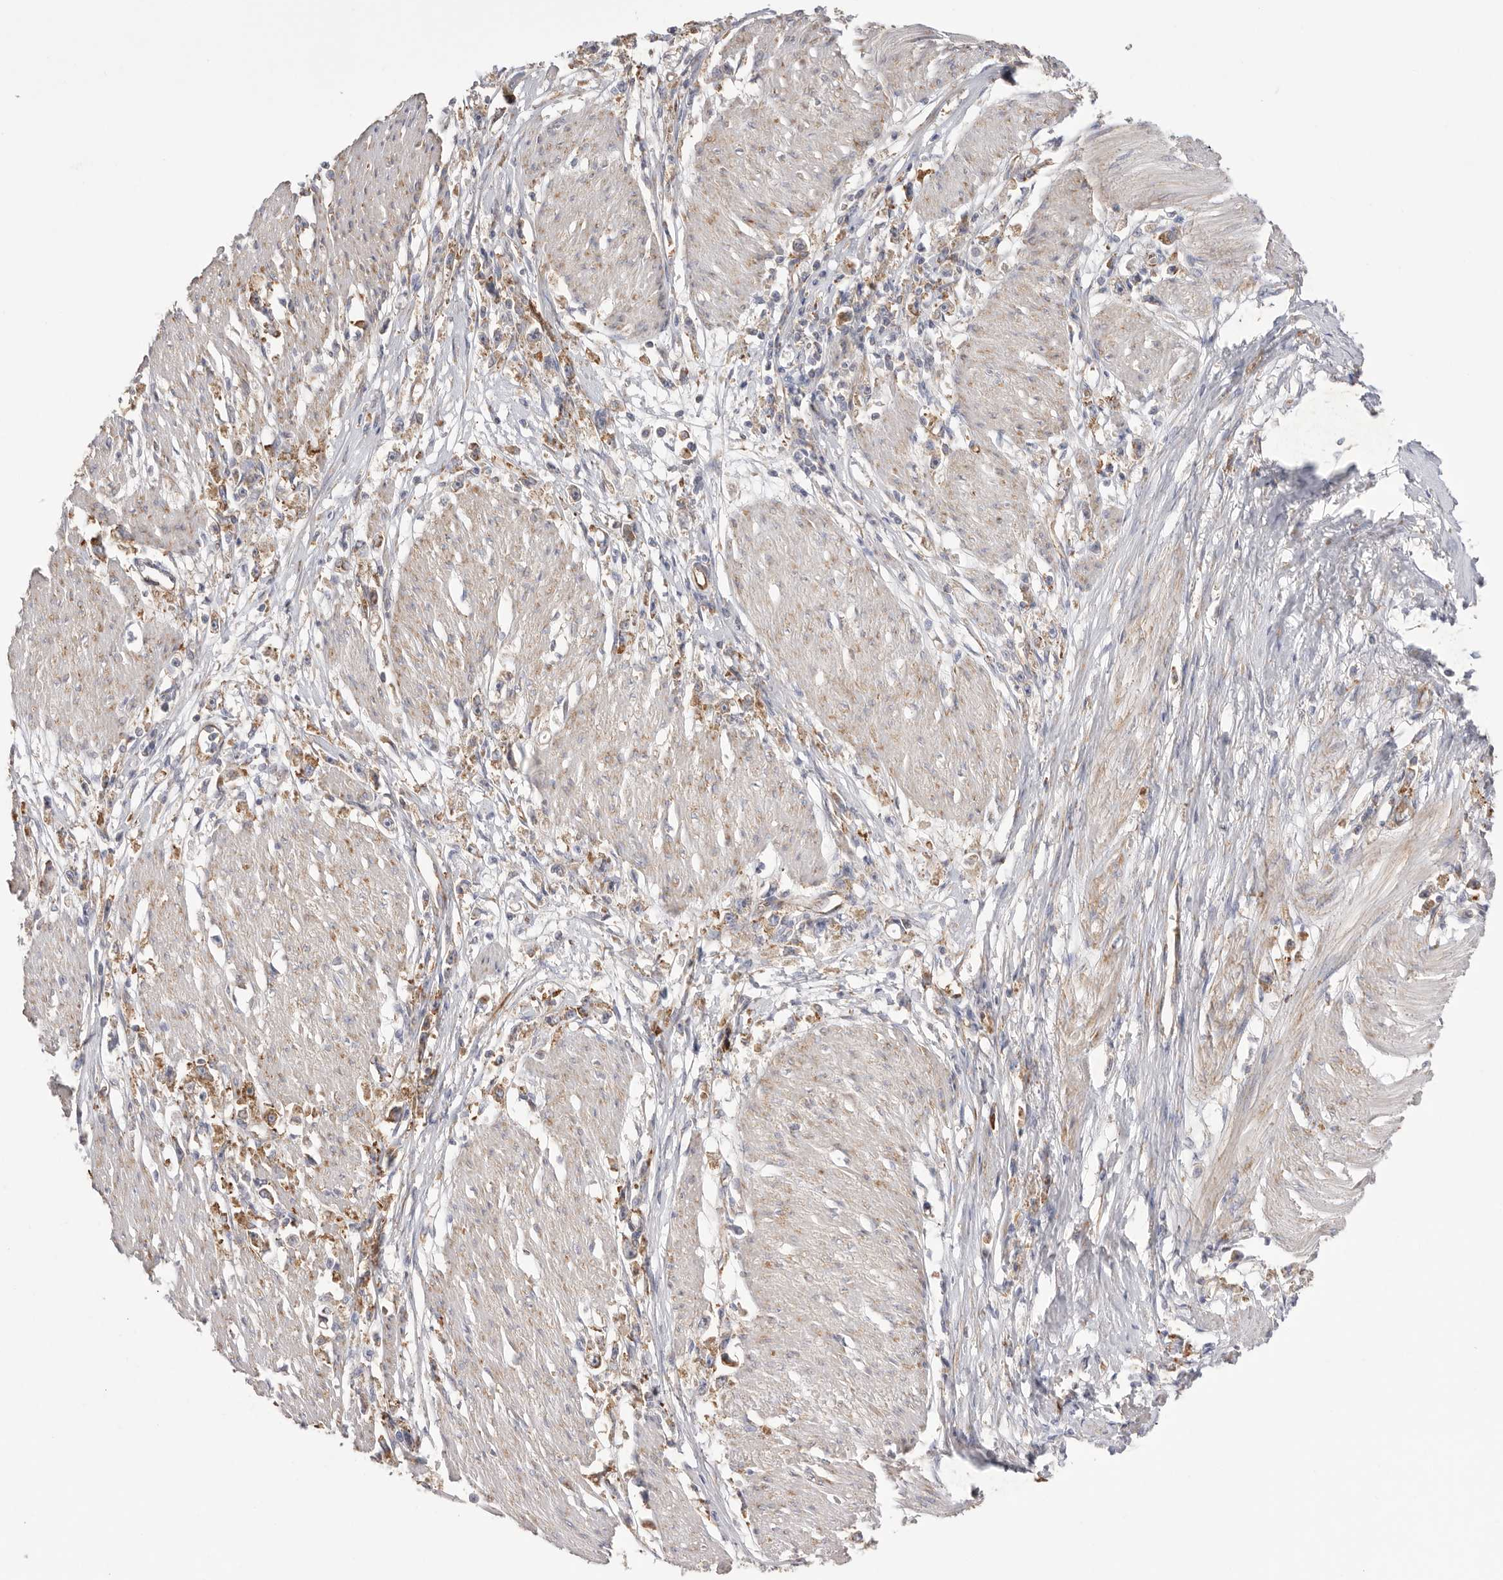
{"staining": {"intensity": "moderate", "quantity": ">75%", "location": "cytoplasmic/membranous"}, "tissue": "stomach cancer", "cell_type": "Tumor cells", "image_type": "cancer", "snomed": [{"axis": "morphology", "description": "Adenocarcinoma, NOS"}, {"axis": "topography", "description": "Stomach"}], "caption": "The photomicrograph displays immunohistochemical staining of stomach cancer (adenocarcinoma). There is moderate cytoplasmic/membranous expression is present in approximately >75% of tumor cells. (brown staining indicates protein expression, while blue staining denotes nuclei).", "gene": "SERBP1", "patient": {"sex": "female", "age": 59}}